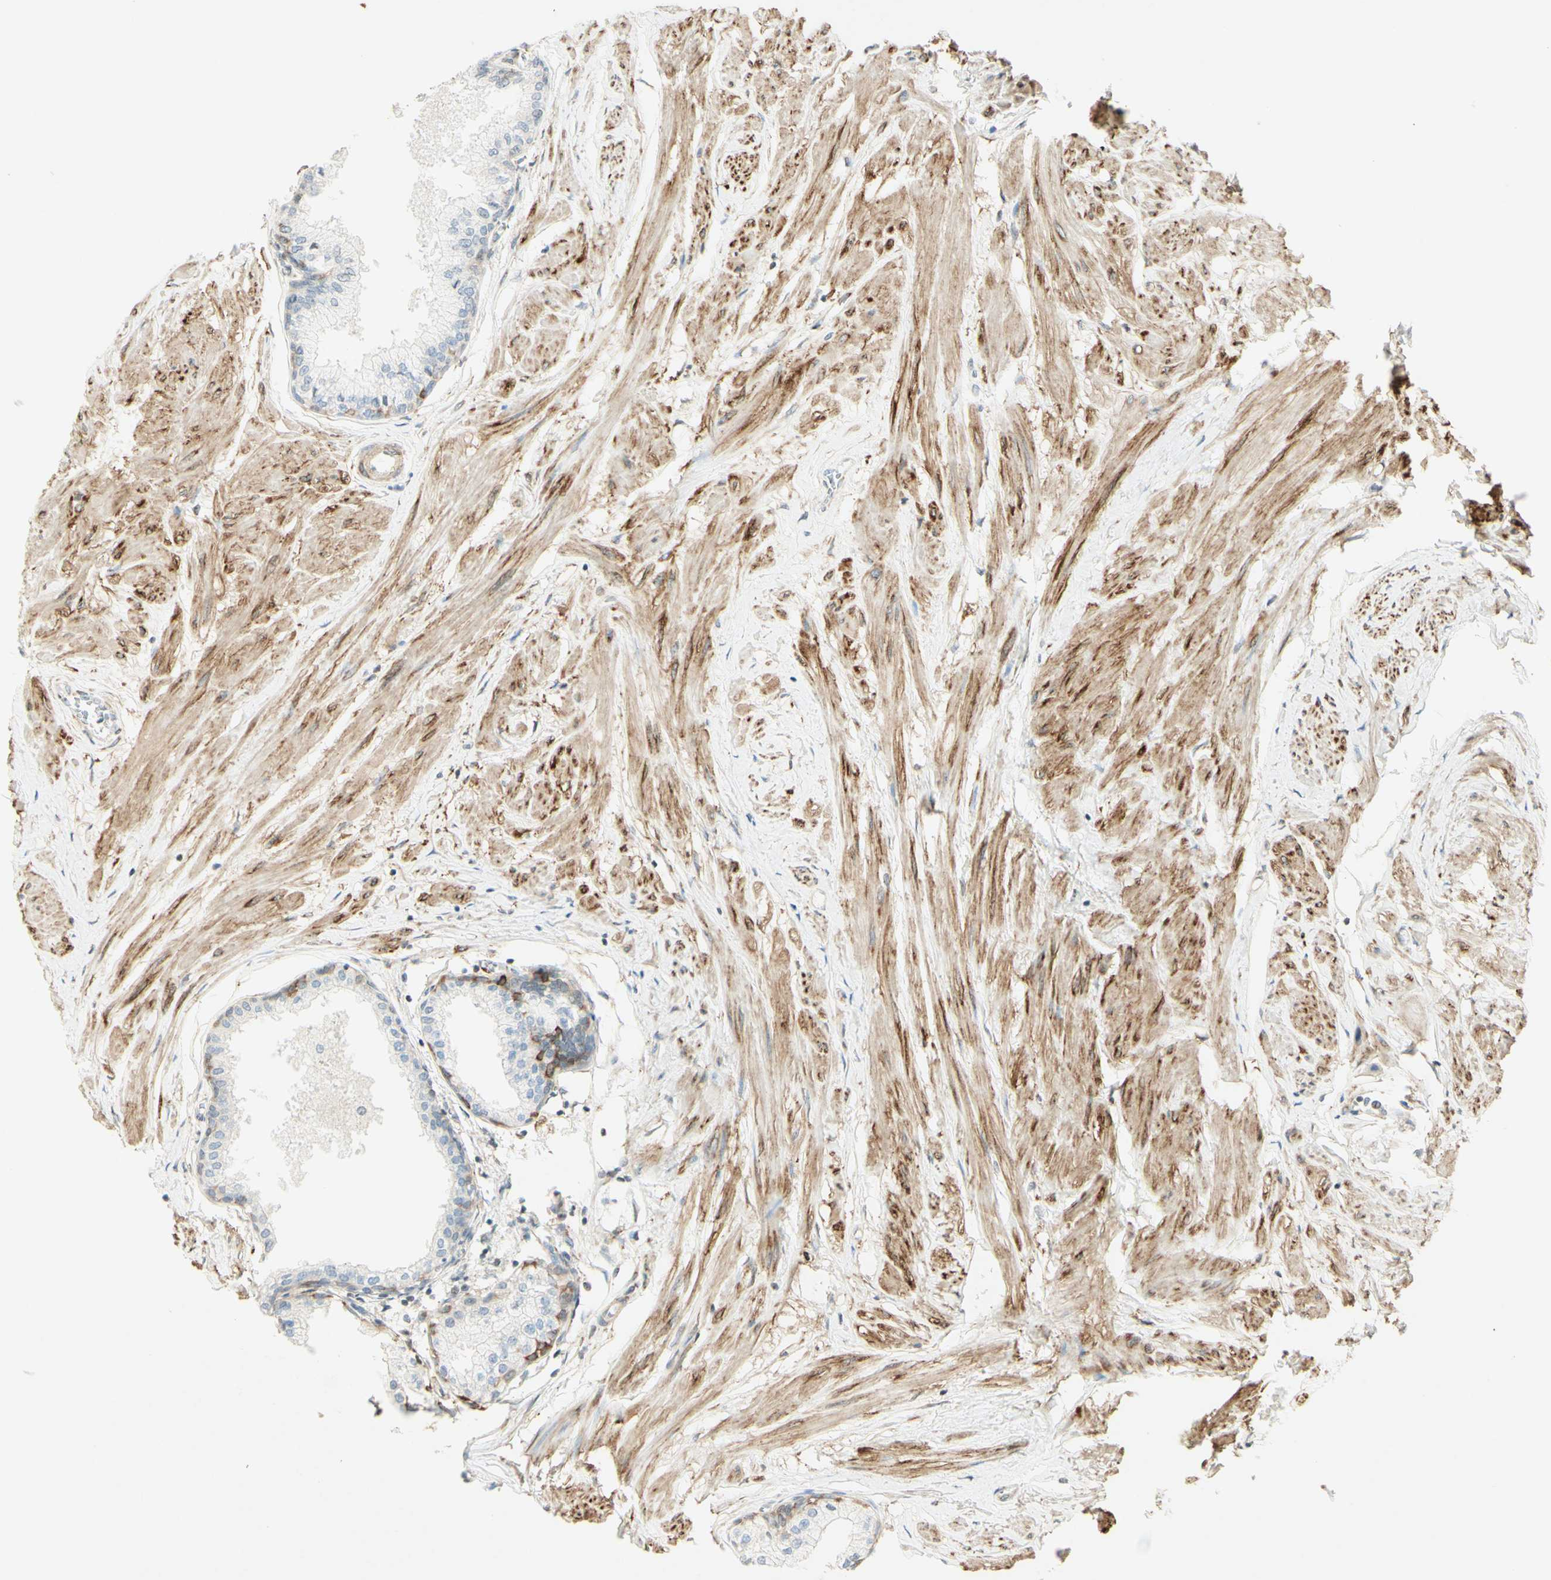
{"staining": {"intensity": "moderate", "quantity": "<25%", "location": "cytoplasmic/membranous"}, "tissue": "prostate", "cell_type": "Glandular cells", "image_type": "normal", "snomed": [{"axis": "morphology", "description": "Normal tissue, NOS"}, {"axis": "topography", "description": "Prostate"}, {"axis": "topography", "description": "Seminal veicle"}], "caption": "This micrograph exhibits unremarkable prostate stained with immunohistochemistry to label a protein in brown. The cytoplasmic/membranous of glandular cells show moderate positivity for the protein. Nuclei are counter-stained blue.", "gene": "MAP1B", "patient": {"sex": "male", "age": 60}}